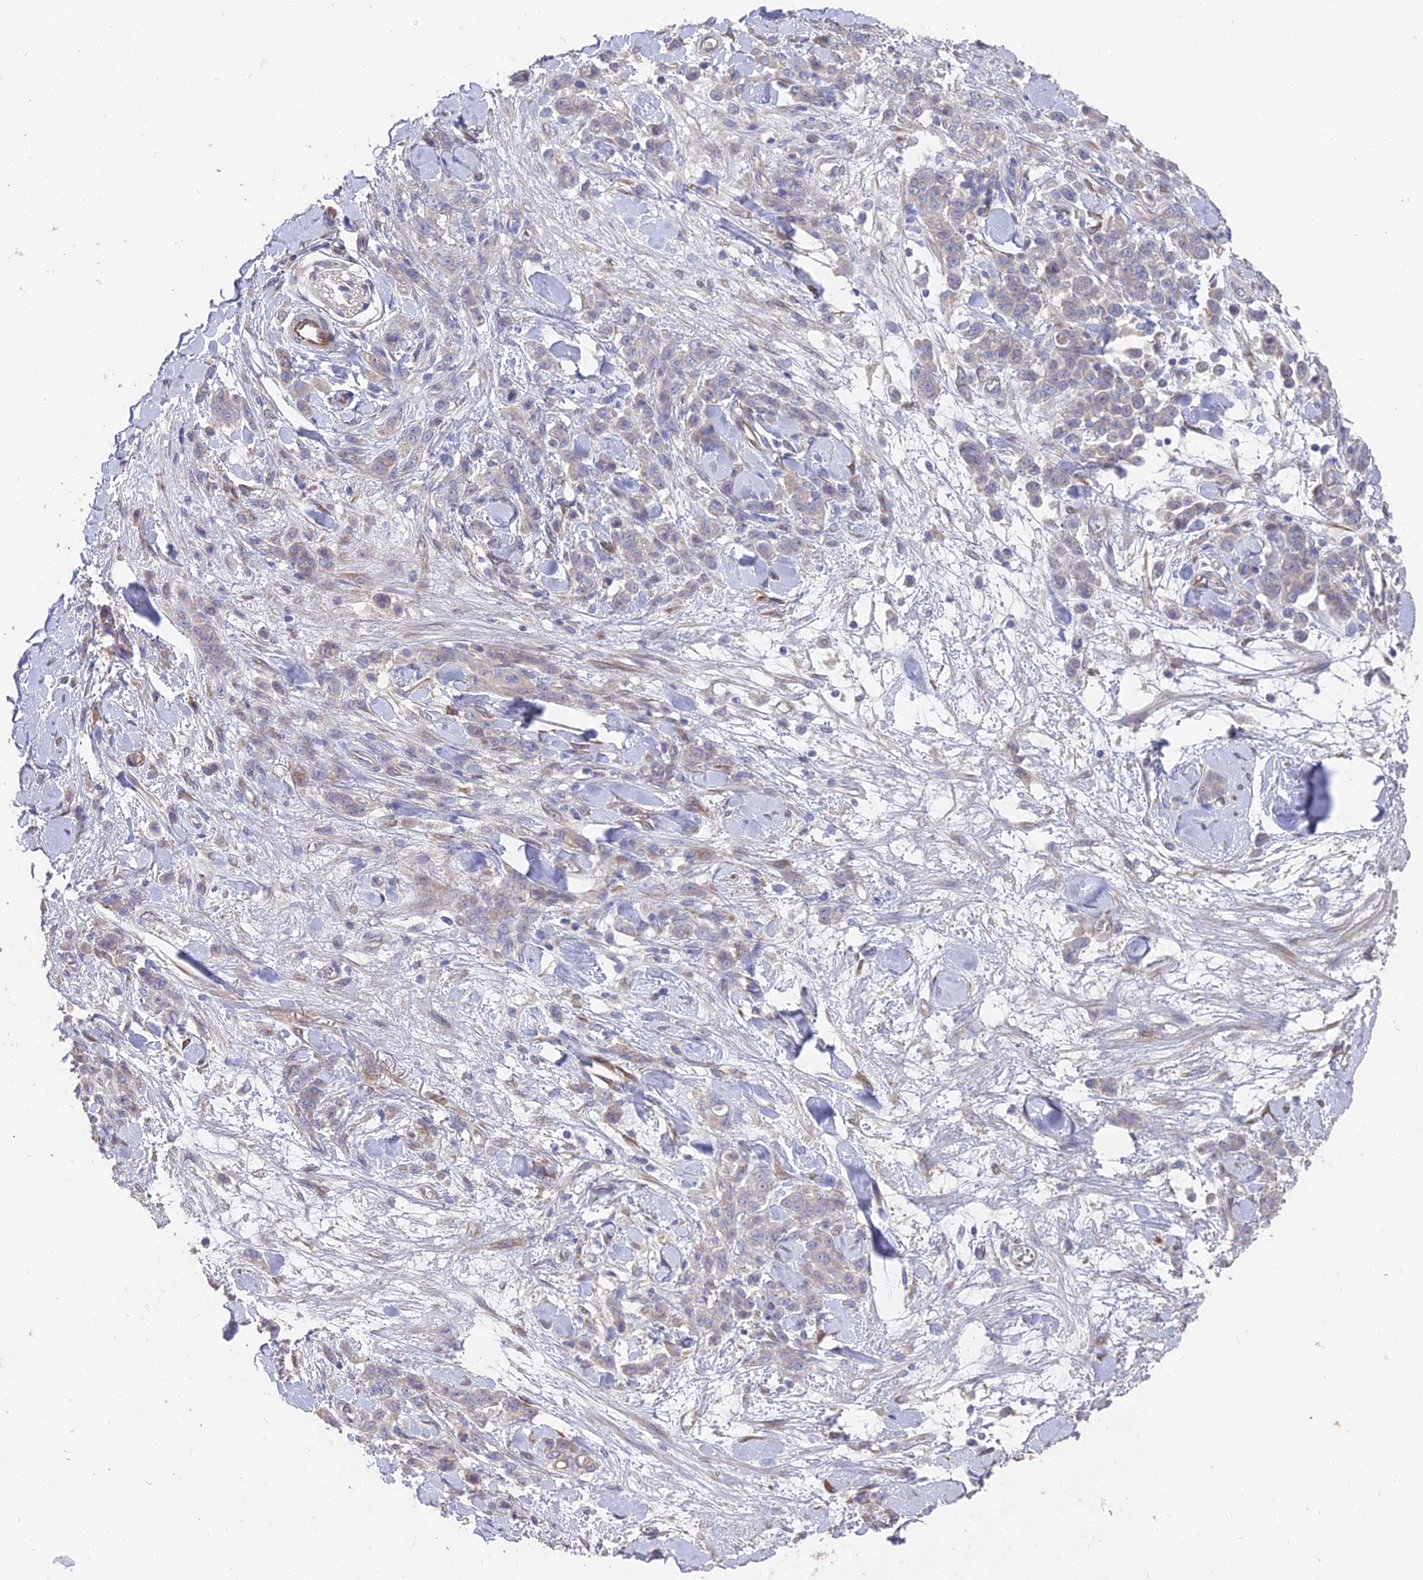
{"staining": {"intensity": "weak", "quantity": "<25%", "location": "cytoplasmic/membranous"}, "tissue": "stomach cancer", "cell_type": "Tumor cells", "image_type": "cancer", "snomed": [{"axis": "morphology", "description": "Normal tissue, NOS"}, {"axis": "morphology", "description": "Adenocarcinoma, NOS"}, {"axis": "topography", "description": "Stomach"}], "caption": "This is a photomicrograph of immunohistochemistry staining of stomach cancer, which shows no positivity in tumor cells. The staining was performed using DAB to visualize the protein expression in brown, while the nuclei were stained in blue with hematoxylin (Magnification: 20x).", "gene": "FAM168B", "patient": {"sex": "male", "age": 82}}